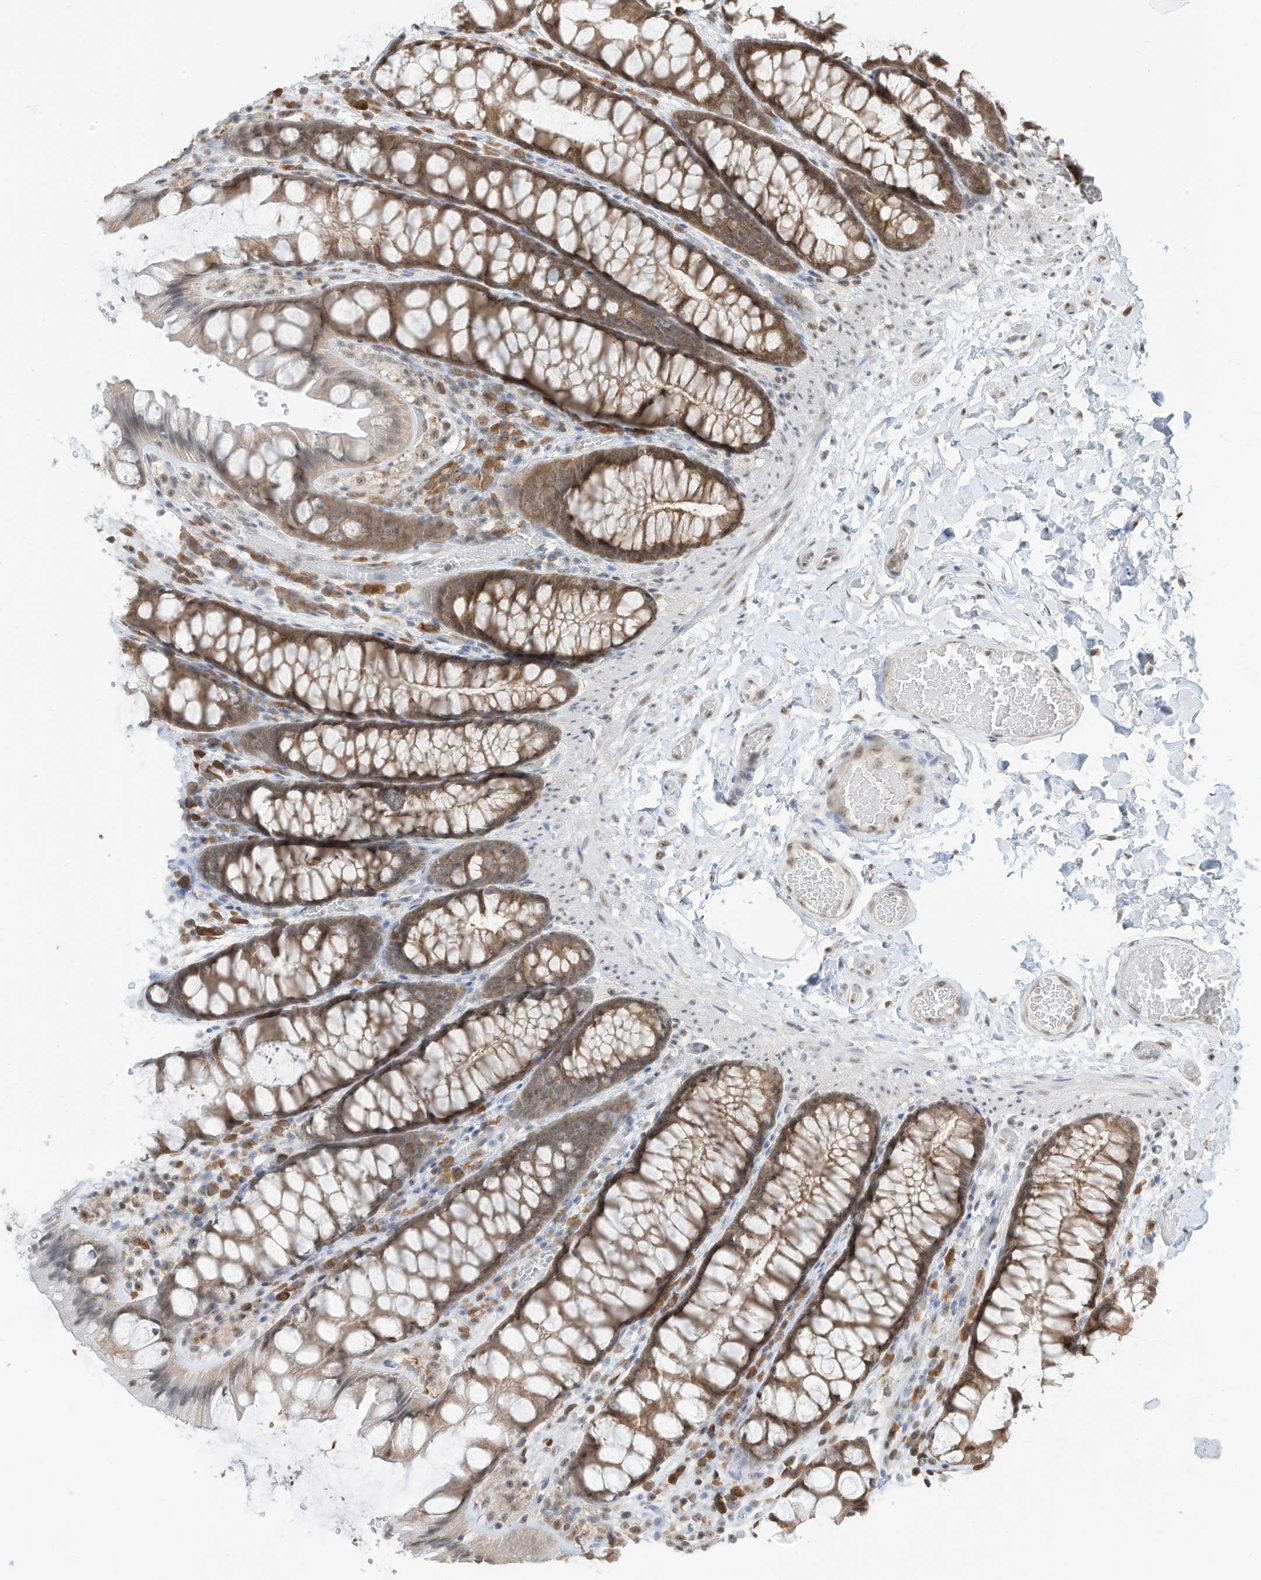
{"staining": {"intensity": "weak", "quantity": ">75%", "location": "nuclear"}, "tissue": "colon", "cell_type": "Endothelial cells", "image_type": "normal", "snomed": [{"axis": "morphology", "description": "Normal tissue, NOS"}, {"axis": "topography", "description": "Colon"}], "caption": "The image displays staining of benign colon, revealing weak nuclear protein positivity (brown color) within endothelial cells. (DAB IHC with brightfield microscopy, high magnification).", "gene": "ZNF195", "patient": {"sex": "male", "age": 47}}